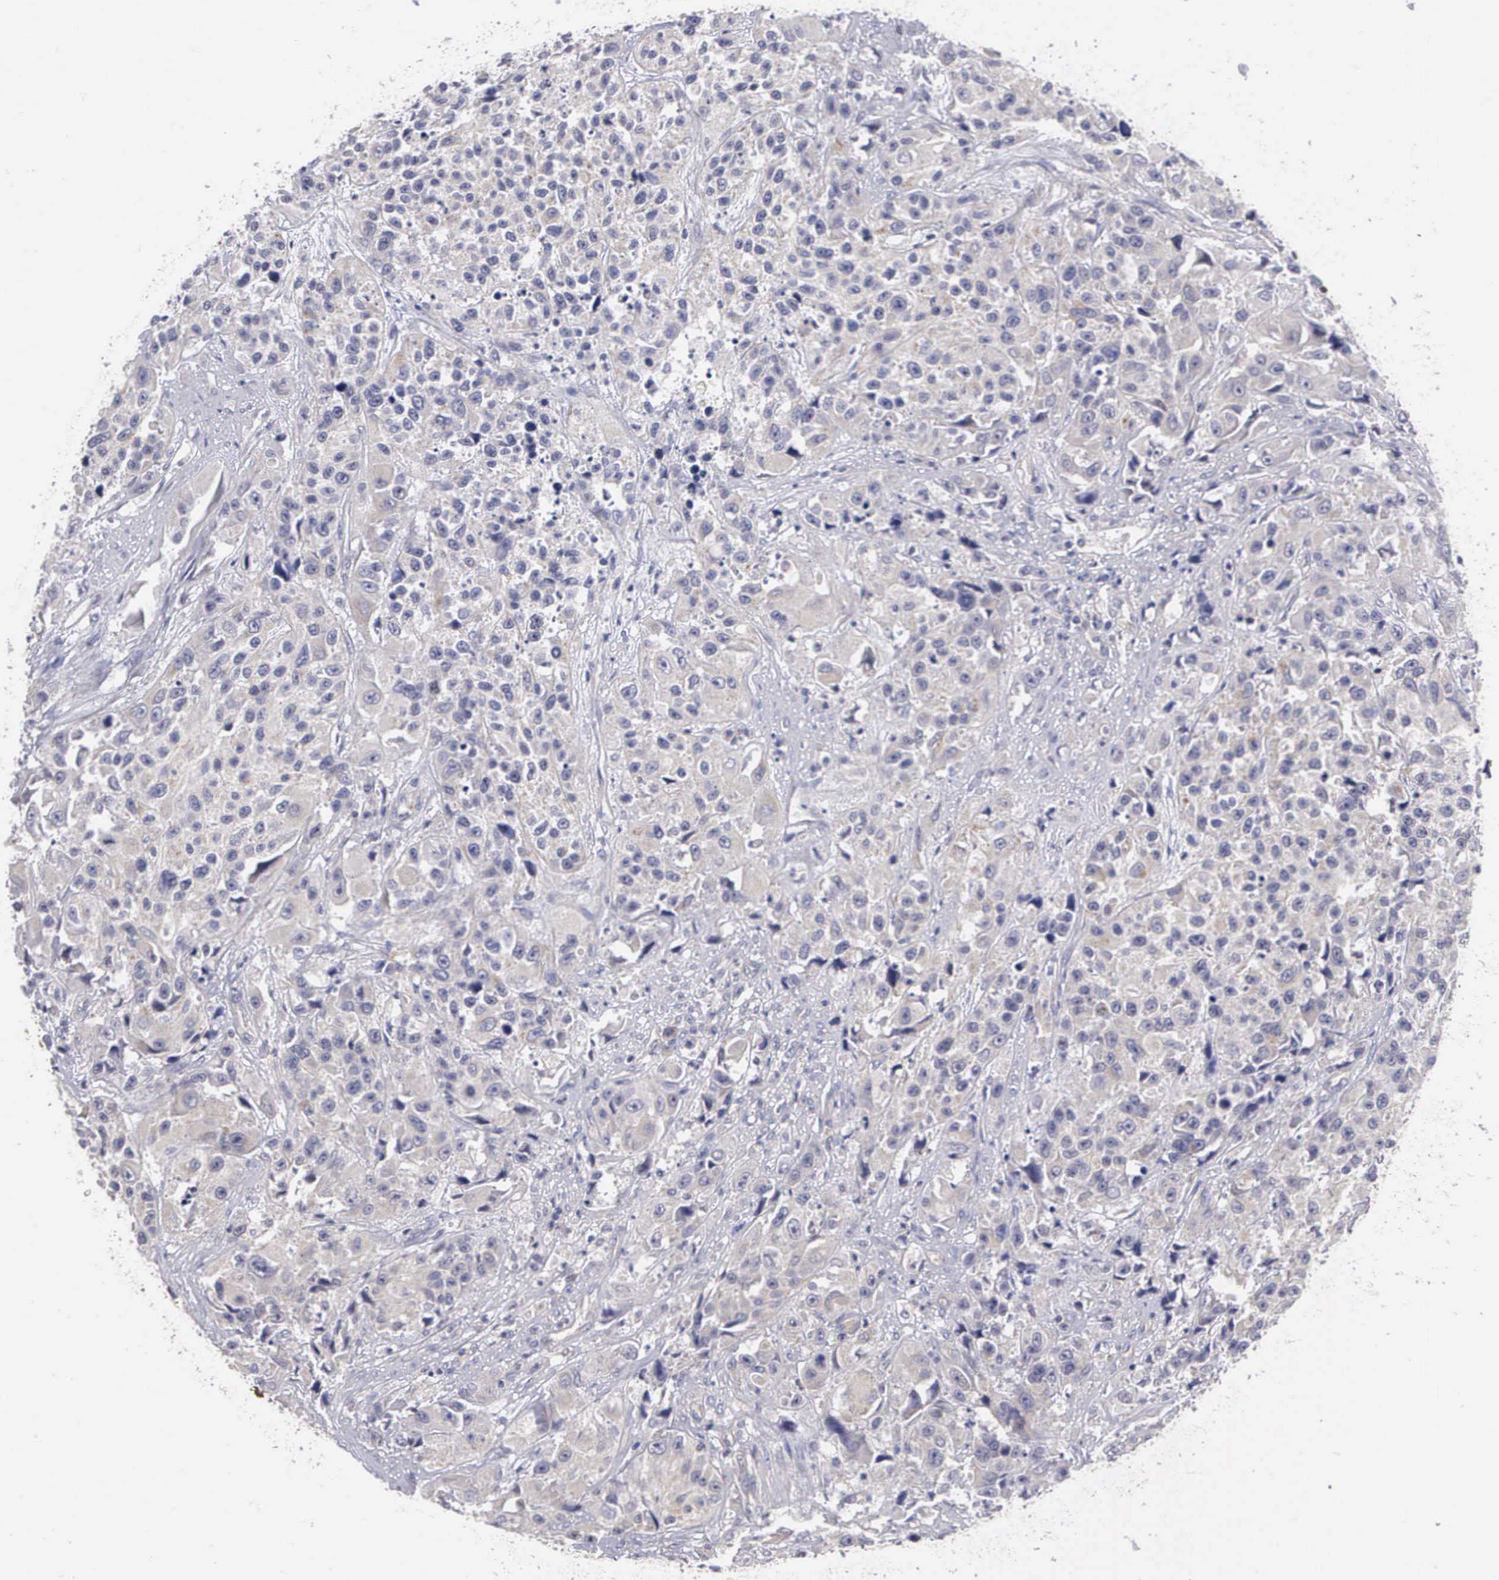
{"staining": {"intensity": "negative", "quantity": "none", "location": "none"}, "tissue": "urothelial cancer", "cell_type": "Tumor cells", "image_type": "cancer", "snomed": [{"axis": "morphology", "description": "Urothelial carcinoma, High grade"}, {"axis": "topography", "description": "Urinary bladder"}], "caption": "Immunohistochemistry (IHC) photomicrograph of neoplastic tissue: human high-grade urothelial carcinoma stained with DAB reveals no significant protein positivity in tumor cells.", "gene": "GRIPAP1", "patient": {"sex": "female", "age": 81}}